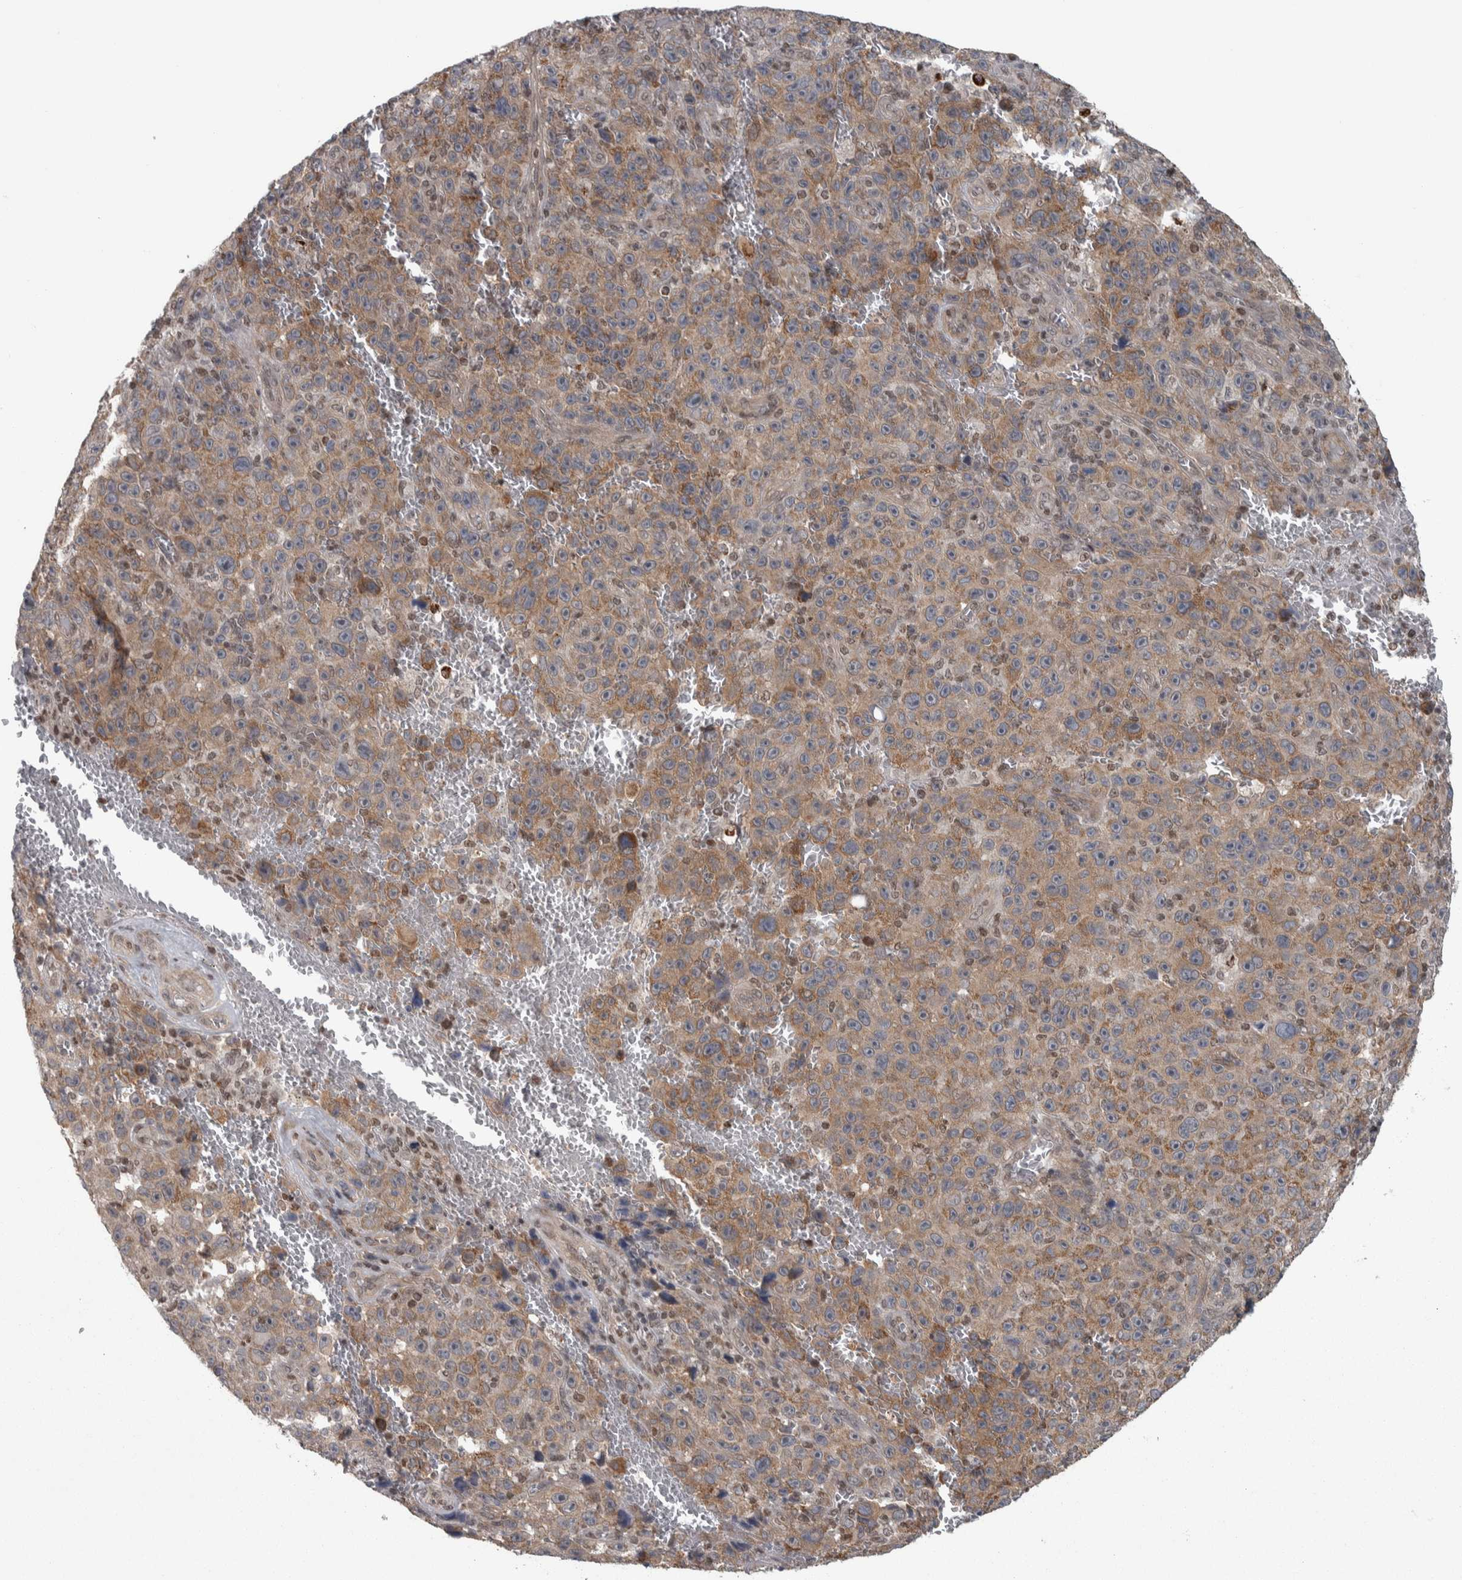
{"staining": {"intensity": "moderate", "quantity": "25%-75%", "location": "cytoplasmic/membranous"}, "tissue": "melanoma", "cell_type": "Tumor cells", "image_type": "cancer", "snomed": [{"axis": "morphology", "description": "Malignant melanoma, NOS"}, {"axis": "topography", "description": "Skin"}], "caption": "Moderate cytoplasmic/membranous staining is identified in approximately 25%-75% of tumor cells in malignant melanoma. (DAB = brown stain, brightfield microscopy at high magnification).", "gene": "CWC27", "patient": {"sex": "female", "age": 82}}